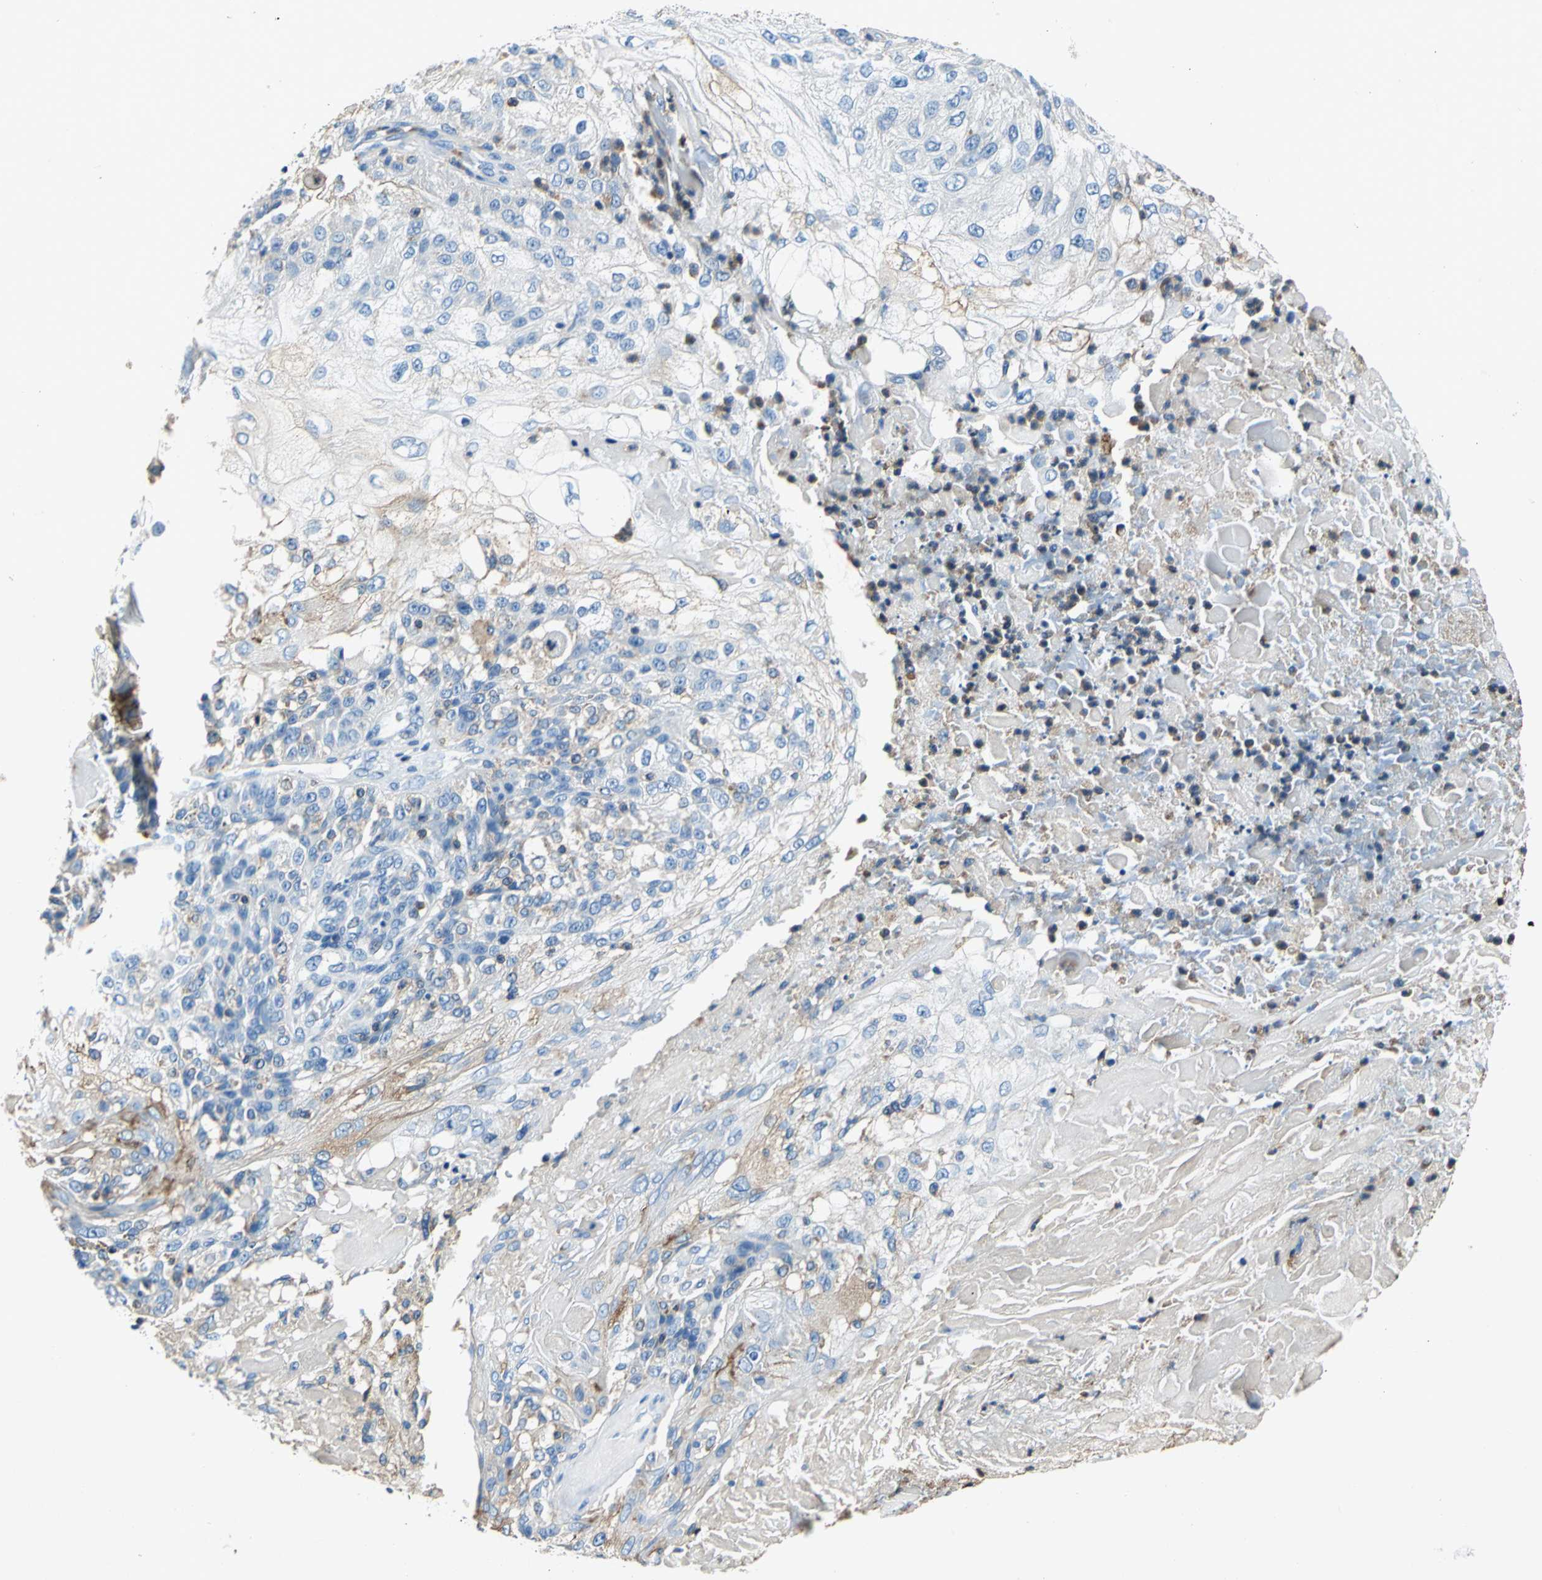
{"staining": {"intensity": "weak", "quantity": "25%-75%", "location": "cytoplasmic/membranous"}, "tissue": "skin cancer", "cell_type": "Tumor cells", "image_type": "cancer", "snomed": [{"axis": "morphology", "description": "Normal tissue, NOS"}, {"axis": "morphology", "description": "Squamous cell carcinoma, NOS"}, {"axis": "topography", "description": "Skin"}], "caption": "Immunohistochemistry (IHC) of skin squamous cell carcinoma reveals low levels of weak cytoplasmic/membranous staining in approximately 25%-75% of tumor cells.", "gene": "SEPTIN6", "patient": {"sex": "female", "age": 83}}